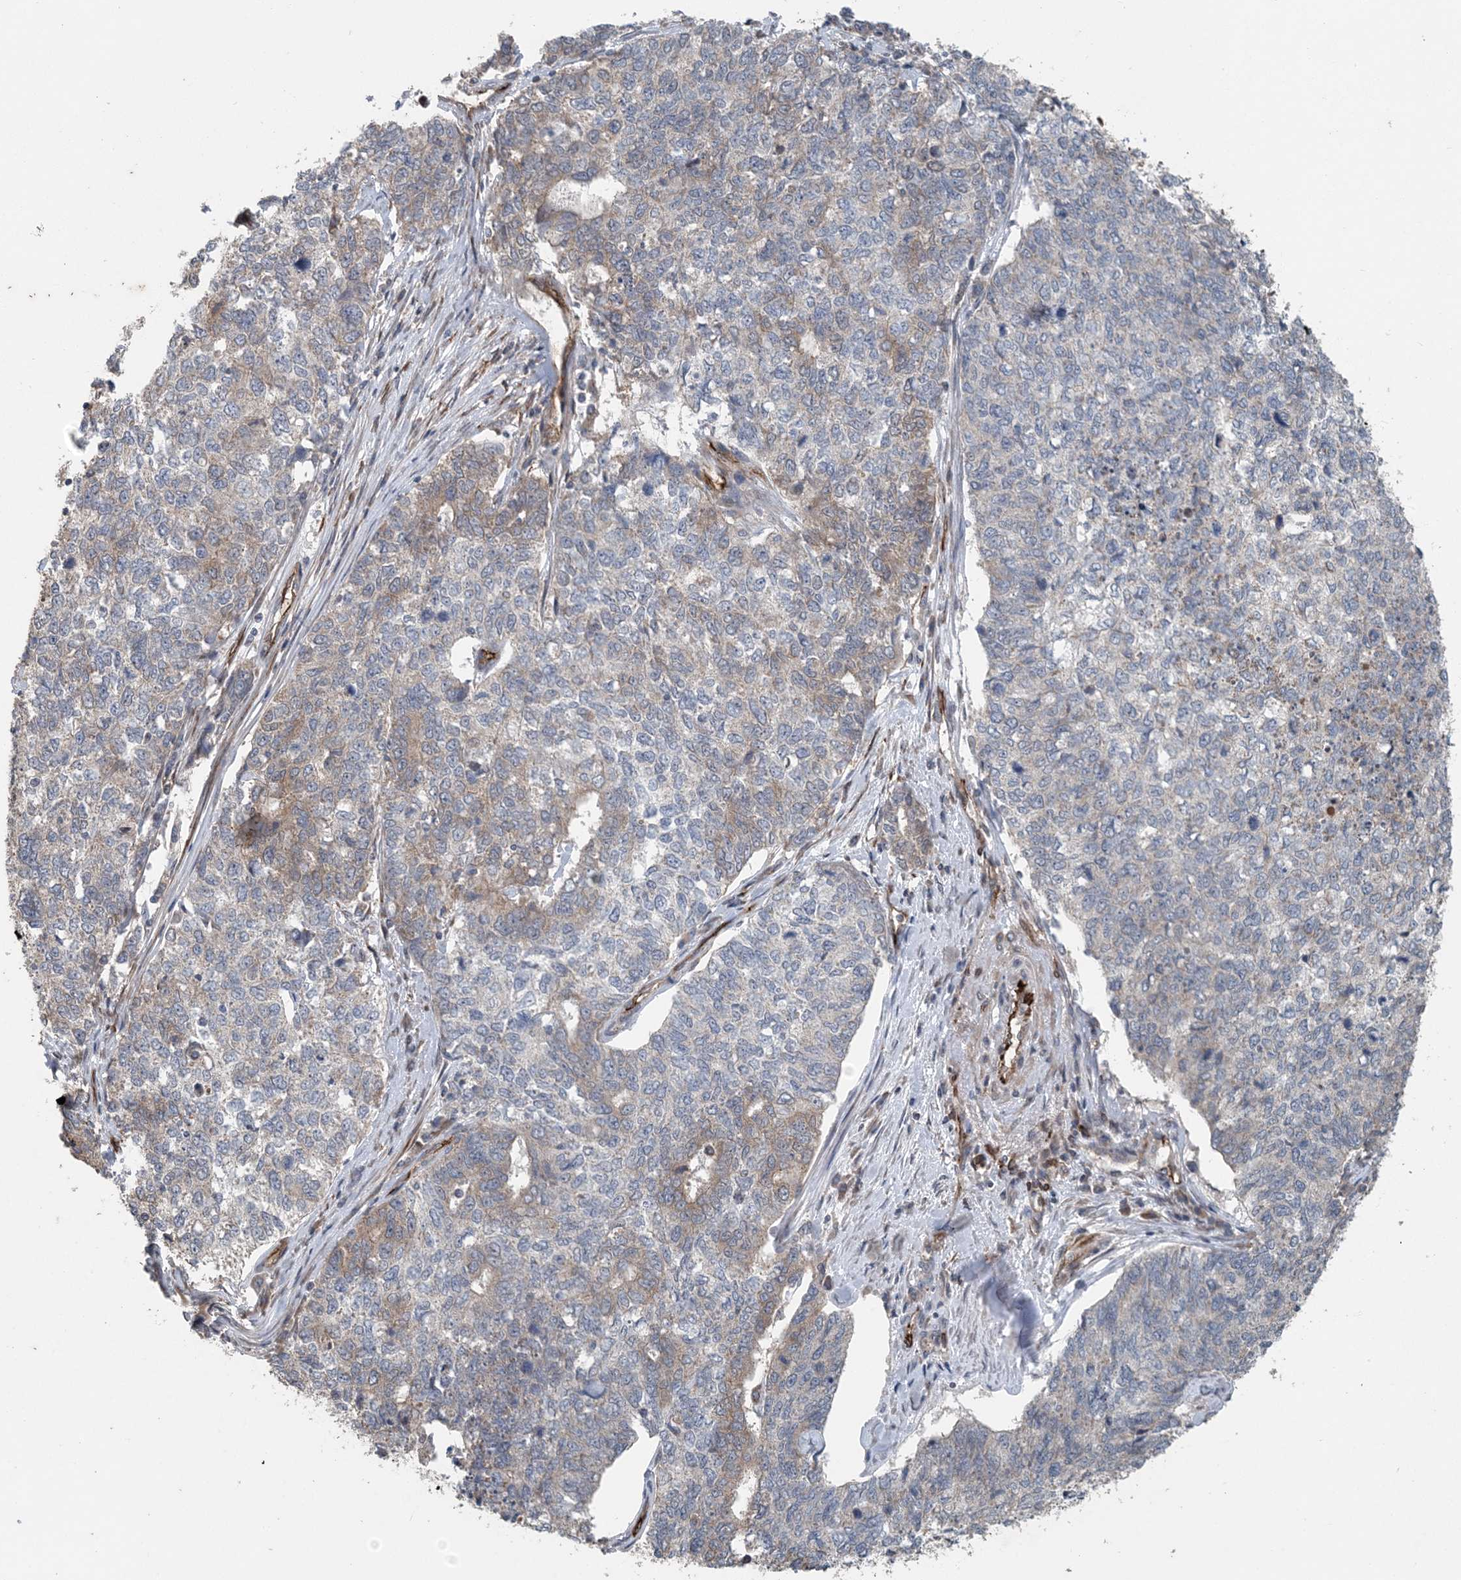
{"staining": {"intensity": "weak", "quantity": "<25%", "location": "cytoplasmic/membranous"}, "tissue": "cervical cancer", "cell_type": "Tumor cells", "image_type": "cancer", "snomed": [{"axis": "morphology", "description": "Squamous cell carcinoma, NOS"}, {"axis": "topography", "description": "Cervix"}], "caption": "High magnification brightfield microscopy of squamous cell carcinoma (cervical) stained with DAB (3,3'-diaminobenzidine) (brown) and counterstained with hematoxylin (blue): tumor cells show no significant staining.", "gene": "MYO9B", "patient": {"sex": "female", "age": 63}}